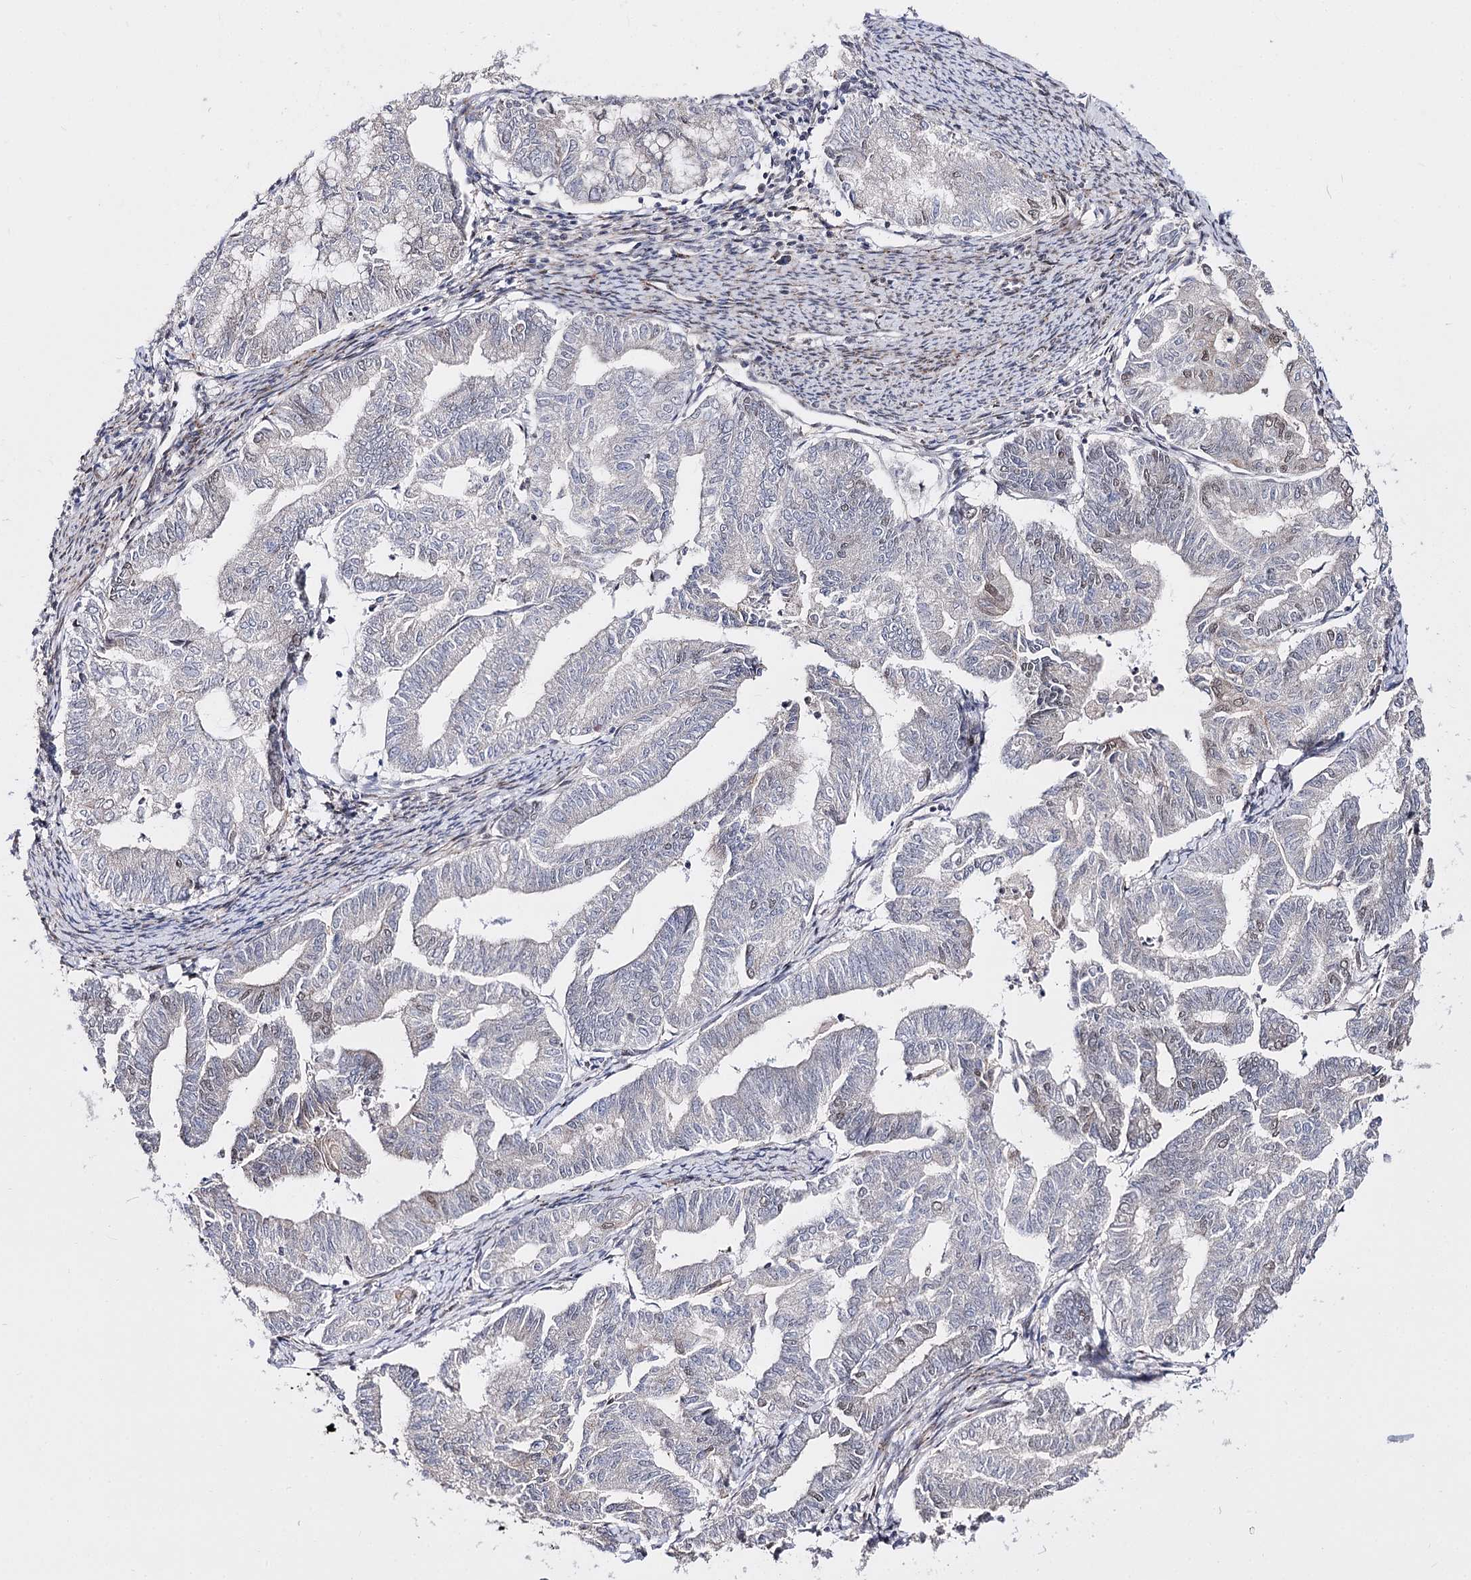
{"staining": {"intensity": "negative", "quantity": "none", "location": "none"}, "tissue": "endometrial cancer", "cell_type": "Tumor cells", "image_type": "cancer", "snomed": [{"axis": "morphology", "description": "Adenocarcinoma, NOS"}, {"axis": "topography", "description": "Endometrium"}], "caption": "IHC histopathology image of human endometrial cancer (adenocarcinoma) stained for a protein (brown), which exhibits no staining in tumor cells.", "gene": "STOX1", "patient": {"sex": "female", "age": 79}}